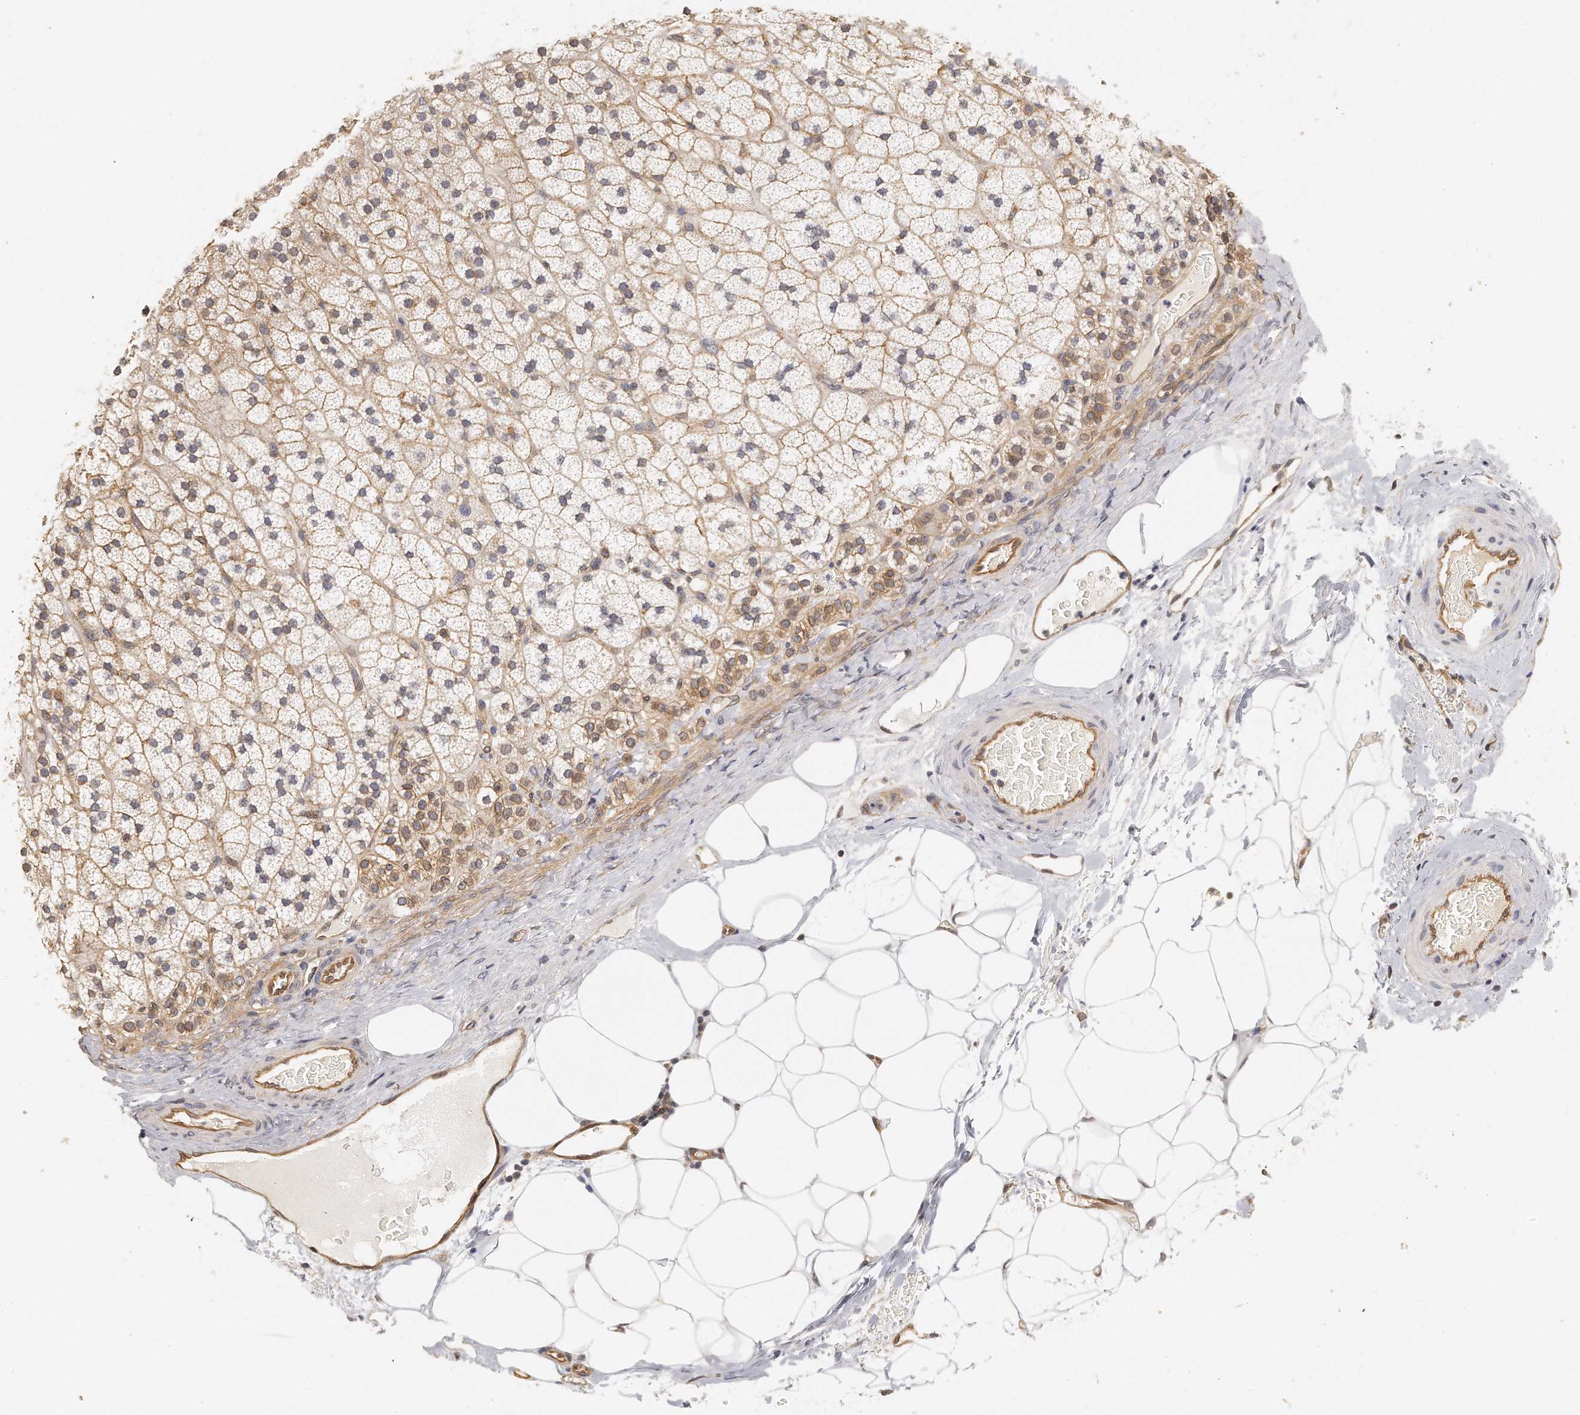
{"staining": {"intensity": "moderate", "quantity": "25%-75%", "location": "cytoplasmic/membranous"}, "tissue": "adrenal gland", "cell_type": "Glandular cells", "image_type": "normal", "snomed": [{"axis": "morphology", "description": "Normal tissue, NOS"}, {"axis": "topography", "description": "Adrenal gland"}], "caption": "This photomicrograph demonstrates immunohistochemistry (IHC) staining of normal human adrenal gland, with medium moderate cytoplasmic/membranous staining in approximately 25%-75% of glandular cells.", "gene": "CHST7", "patient": {"sex": "male", "age": 35}}